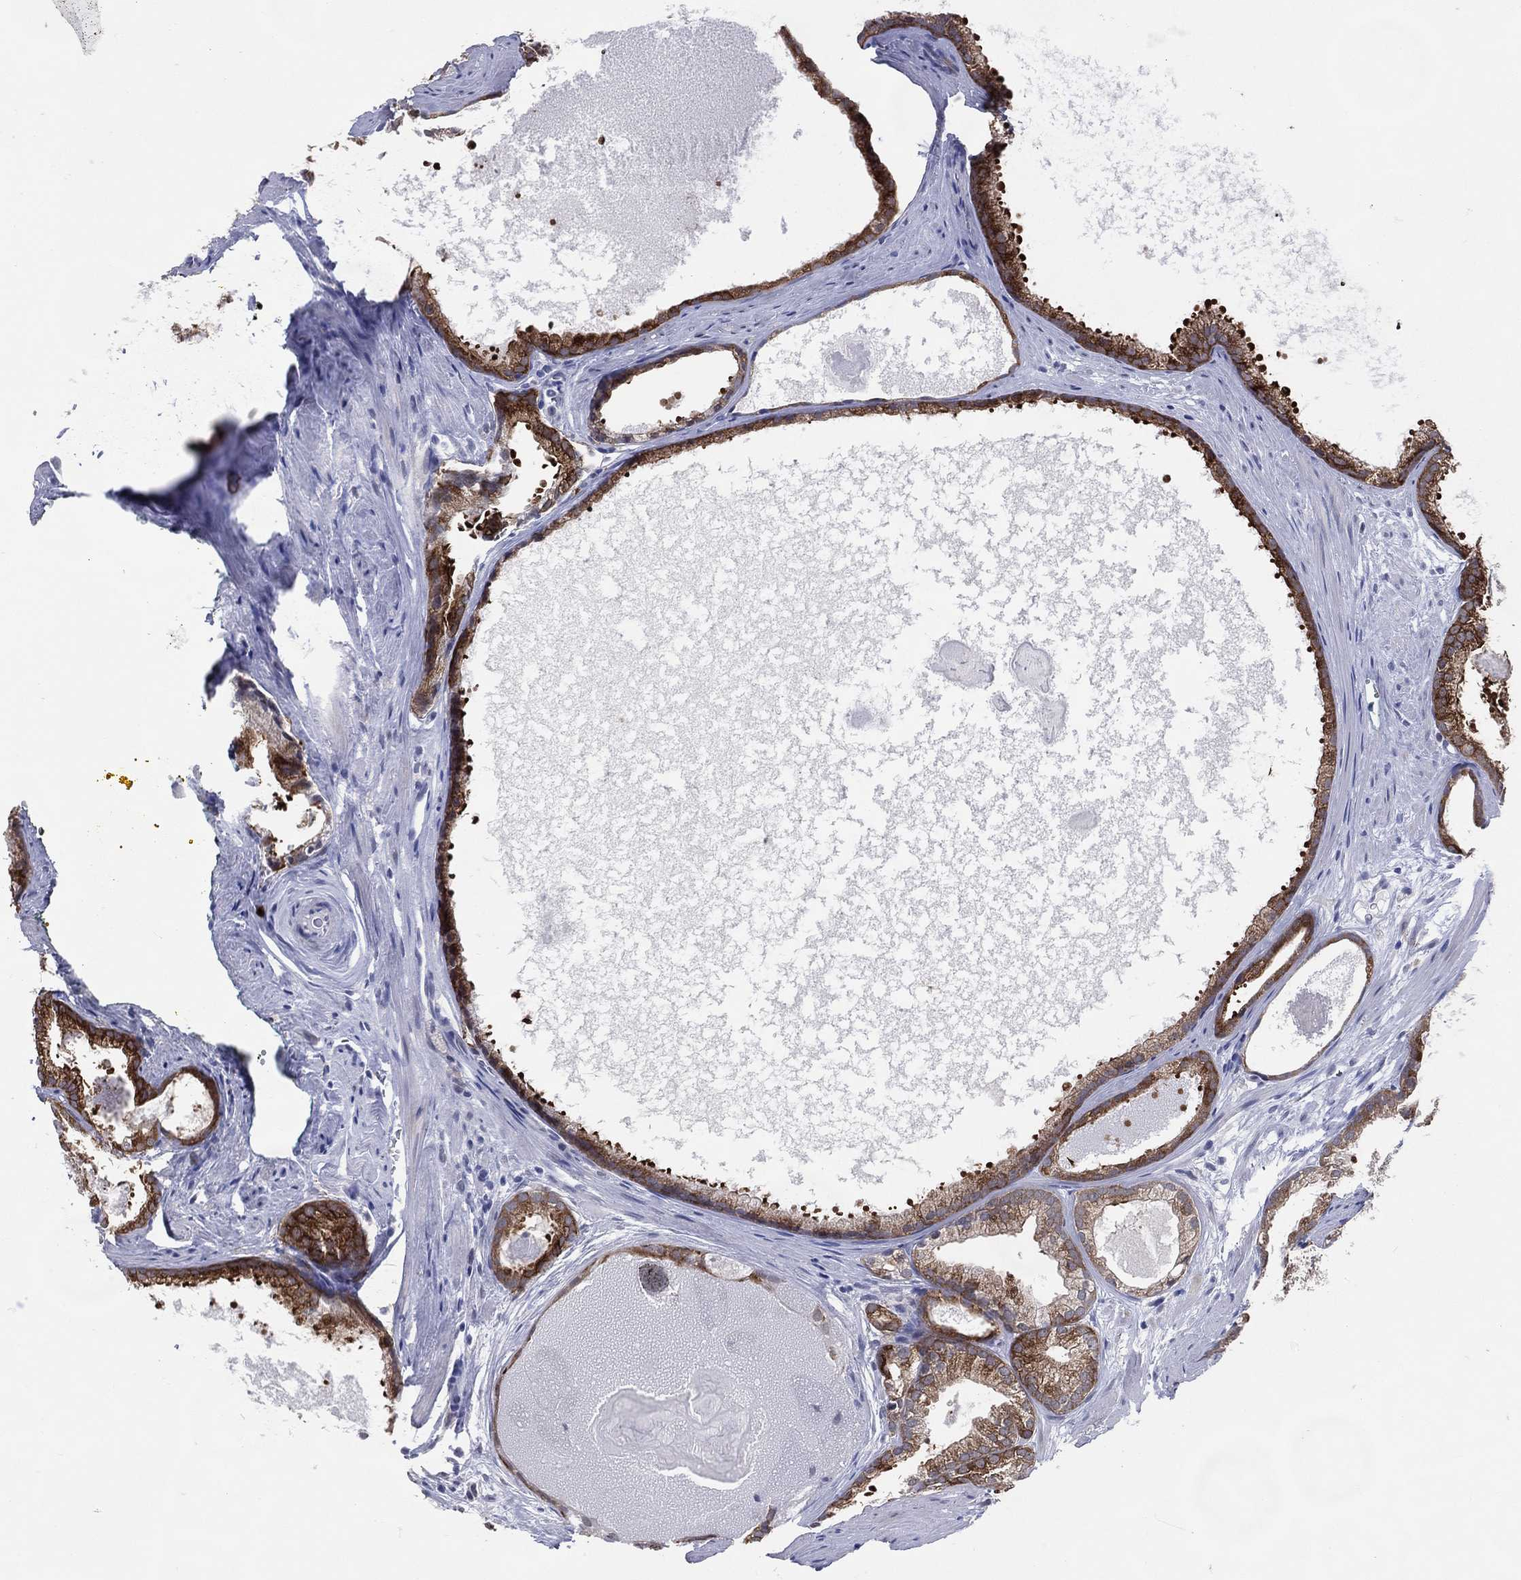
{"staining": {"intensity": "strong", "quantity": ">75%", "location": "cytoplasmic/membranous"}, "tissue": "prostate cancer", "cell_type": "Tumor cells", "image_type": "cancer", "snomed": [{"axis": "morphology", "description": "Adenocarcinoma, High grade"}, {"axis": "topography", "description": "Prostate and seminal vesicle, NOS"}], "caption": "Immunohistochemical staining of prostate cancer (adenocarcinoma (high-grade)) displays strong cytoplasmic/membranous protein expression in about >75% of tumor cells. (IHC, brightfield microscopy, high magnification).", "gene": "CFAP58", "patient": {"sex": "male", "age": 62}}